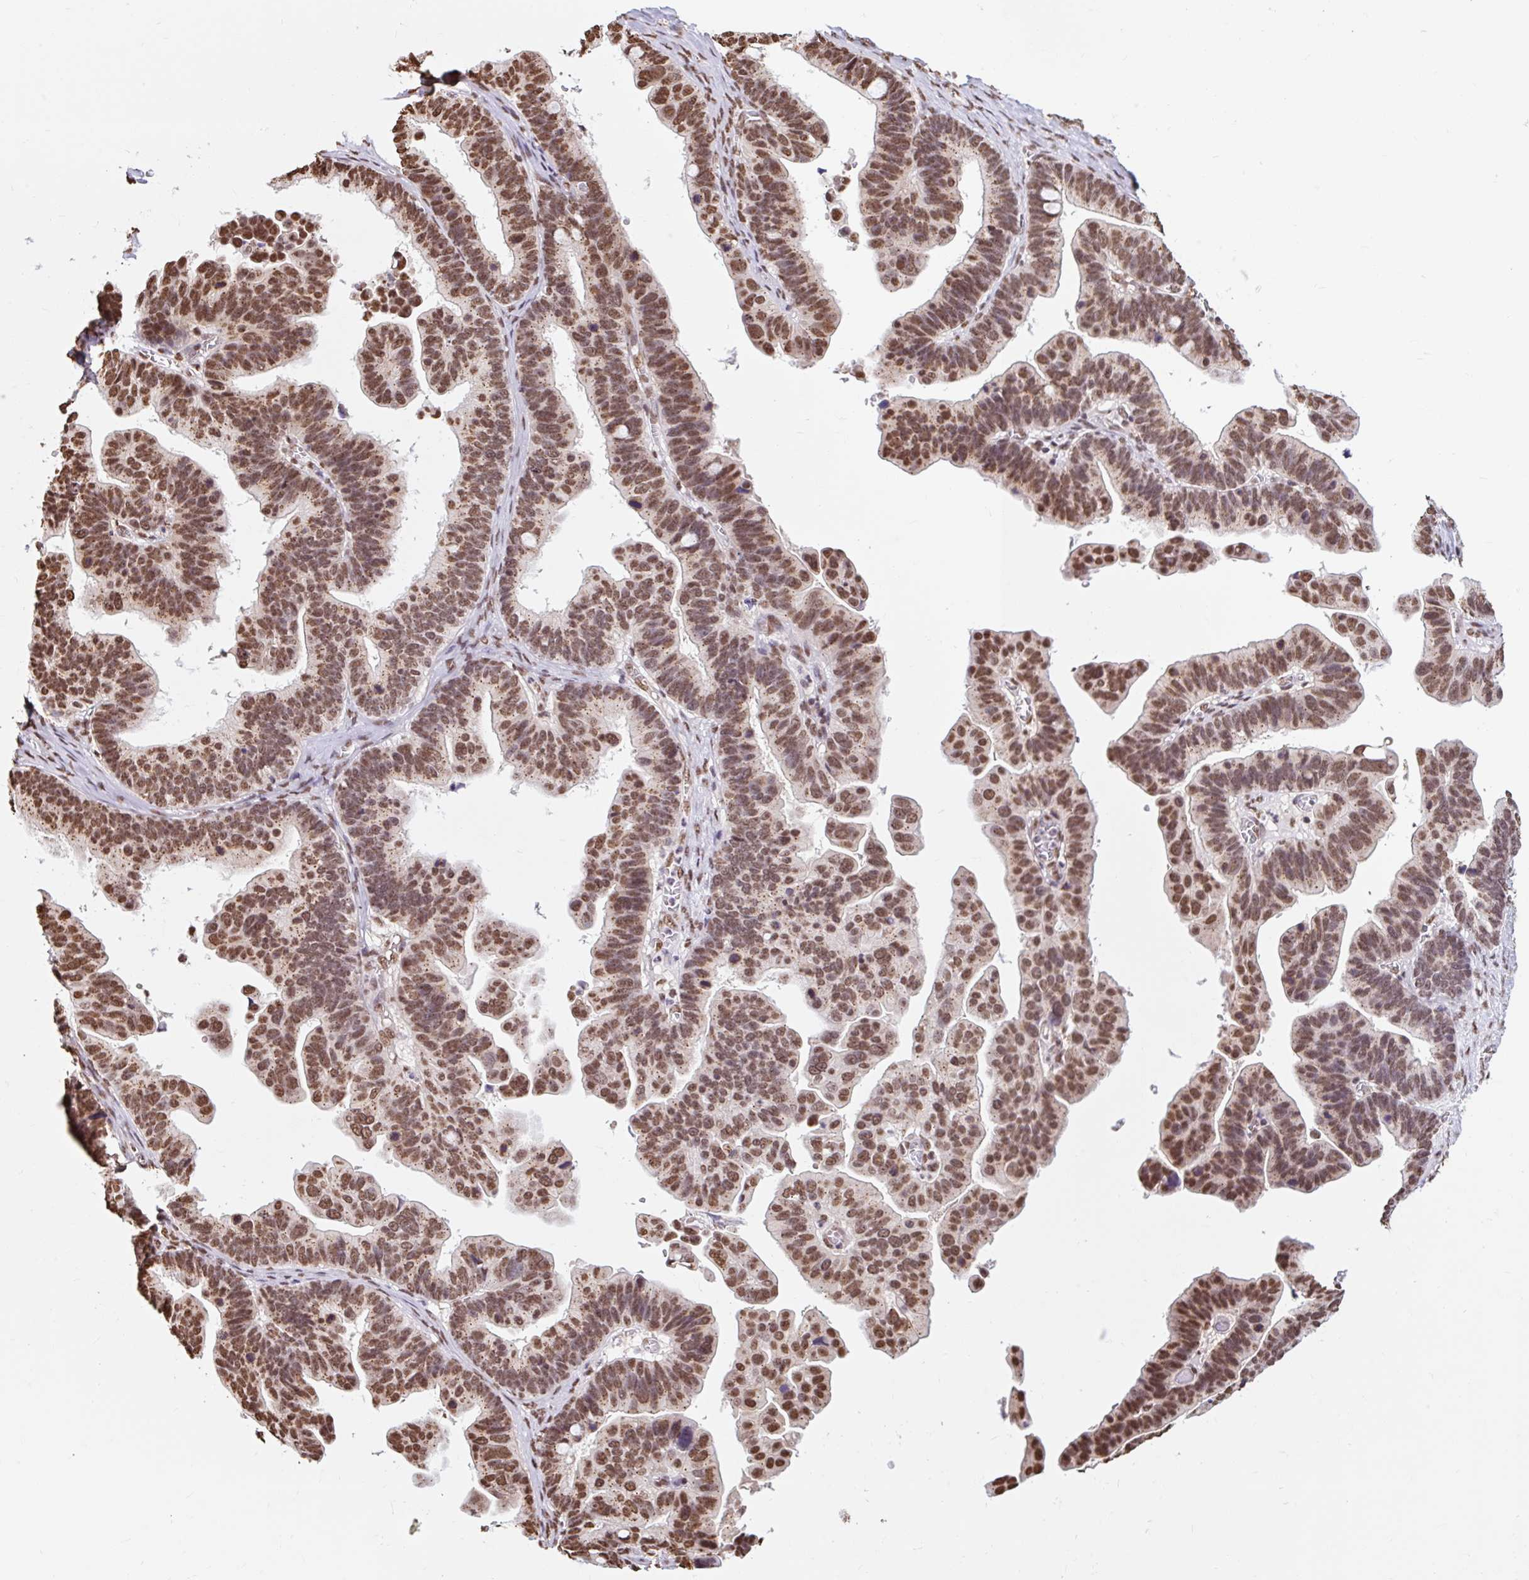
{"staining": {"intensity": "moderate", "quantity": ">75%", "location": "nuclear"}, "tissue": "ovarian cancer", "cell_type": "Tumor cells", "image_type": "cancer", "snomed": [{"axis": "morphology", "description": "Cystadenocarcinoma, serous, NOS"}, {"axis": "topography", "description": "Ovary"}], "caption": "Moderate nuclear expression for a protein is appreciated in about >75% of tumor cells of ovarian serous cystadenocarcinoma using immunohistochemistry (IHC).", "gene": "BICRA", "patient": {"sex": "female", "age": 56}}